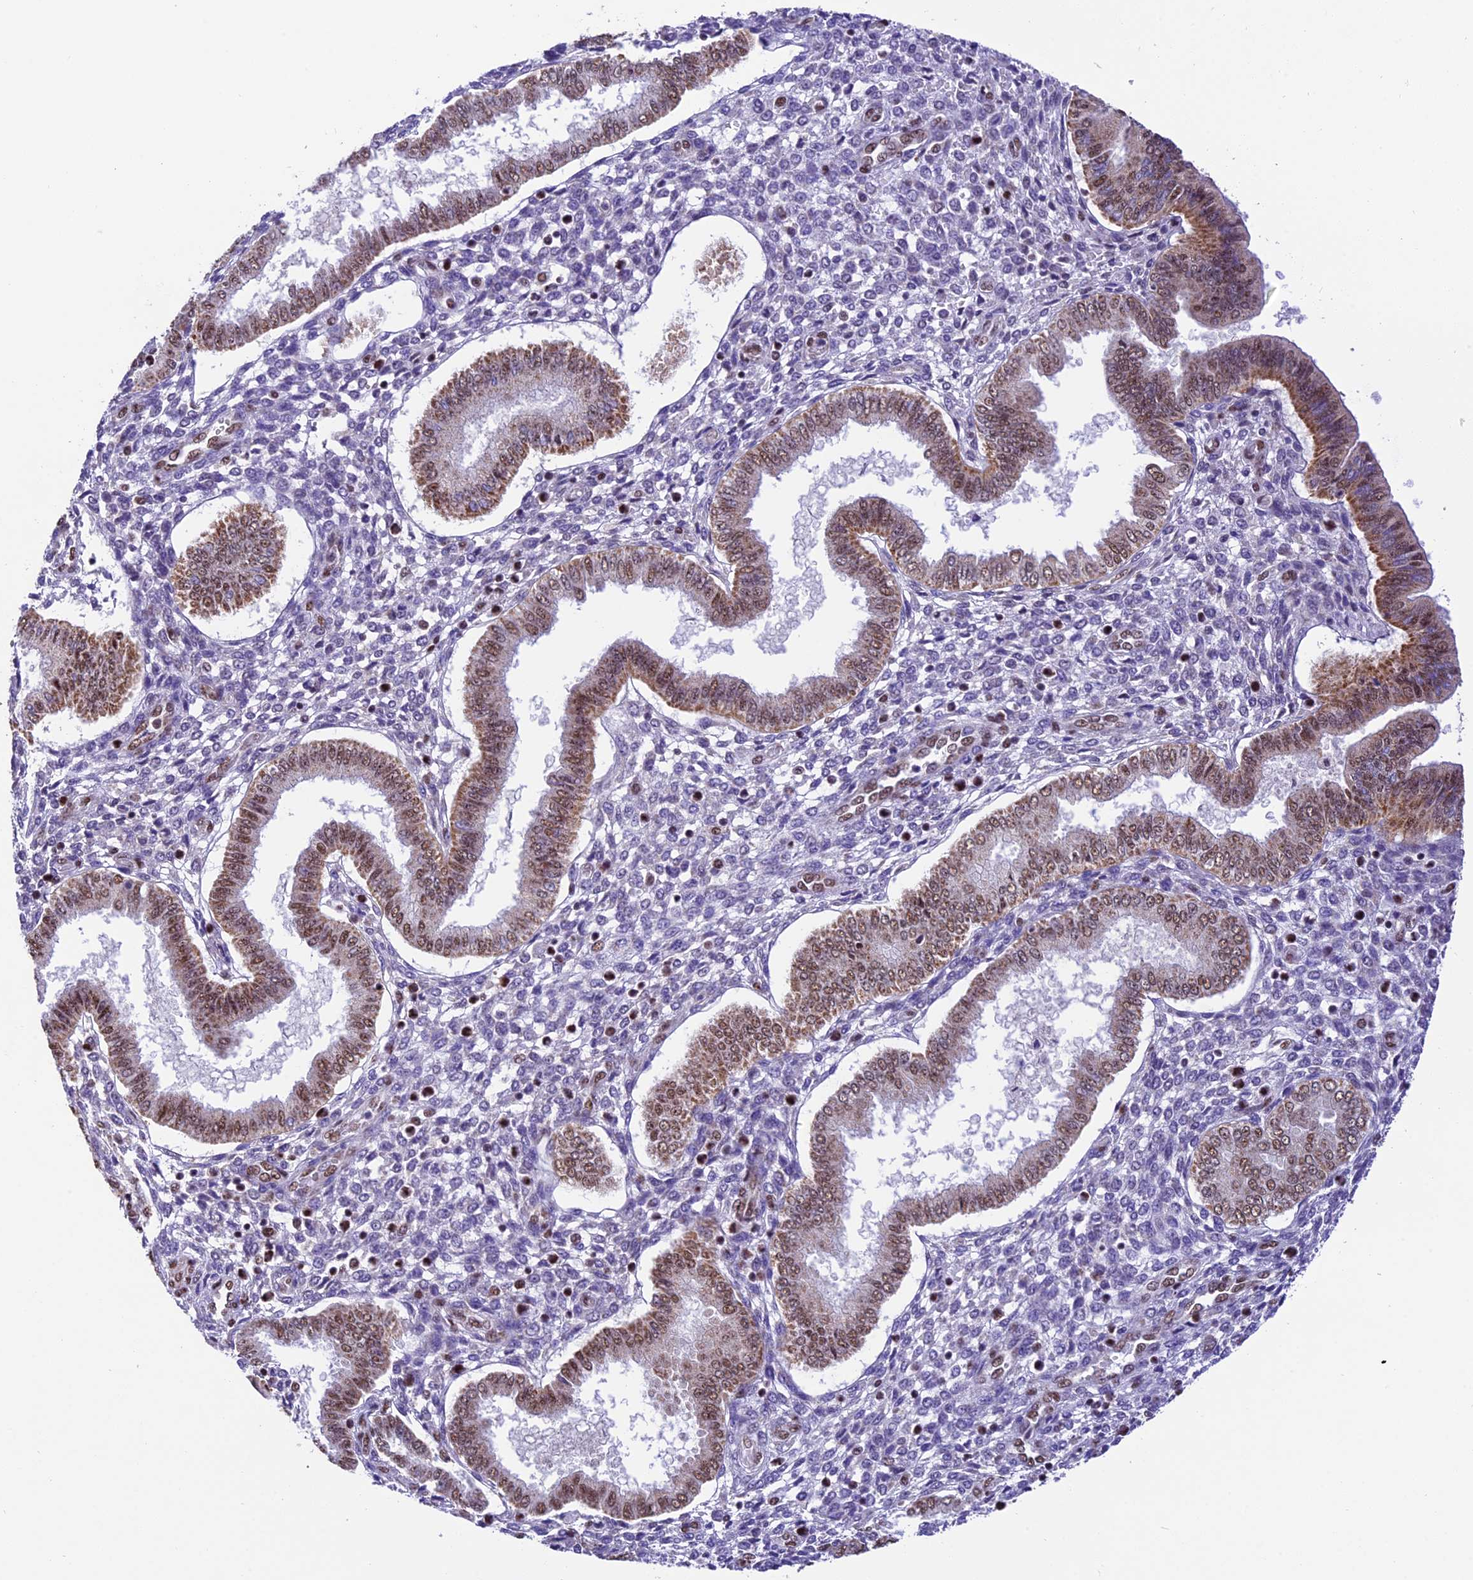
{"staining": {"intensity": "negative", "quantity": "none", "location": "none"}, "tissue": "endometrium", "cell_type": "Cells in endometrial stroma", "image_type": "normal", "snomed": [{"axis": "morphology", "description": "Normal tissue, NOS"}, {"axis": "topography", "description": "Endometrium"}], "caption": "The micrograph displays no significant expression in cells in endometrial stroma of endometrium.", "gene": "CARS2", "patient": {"sex": "female", "age": 24}}